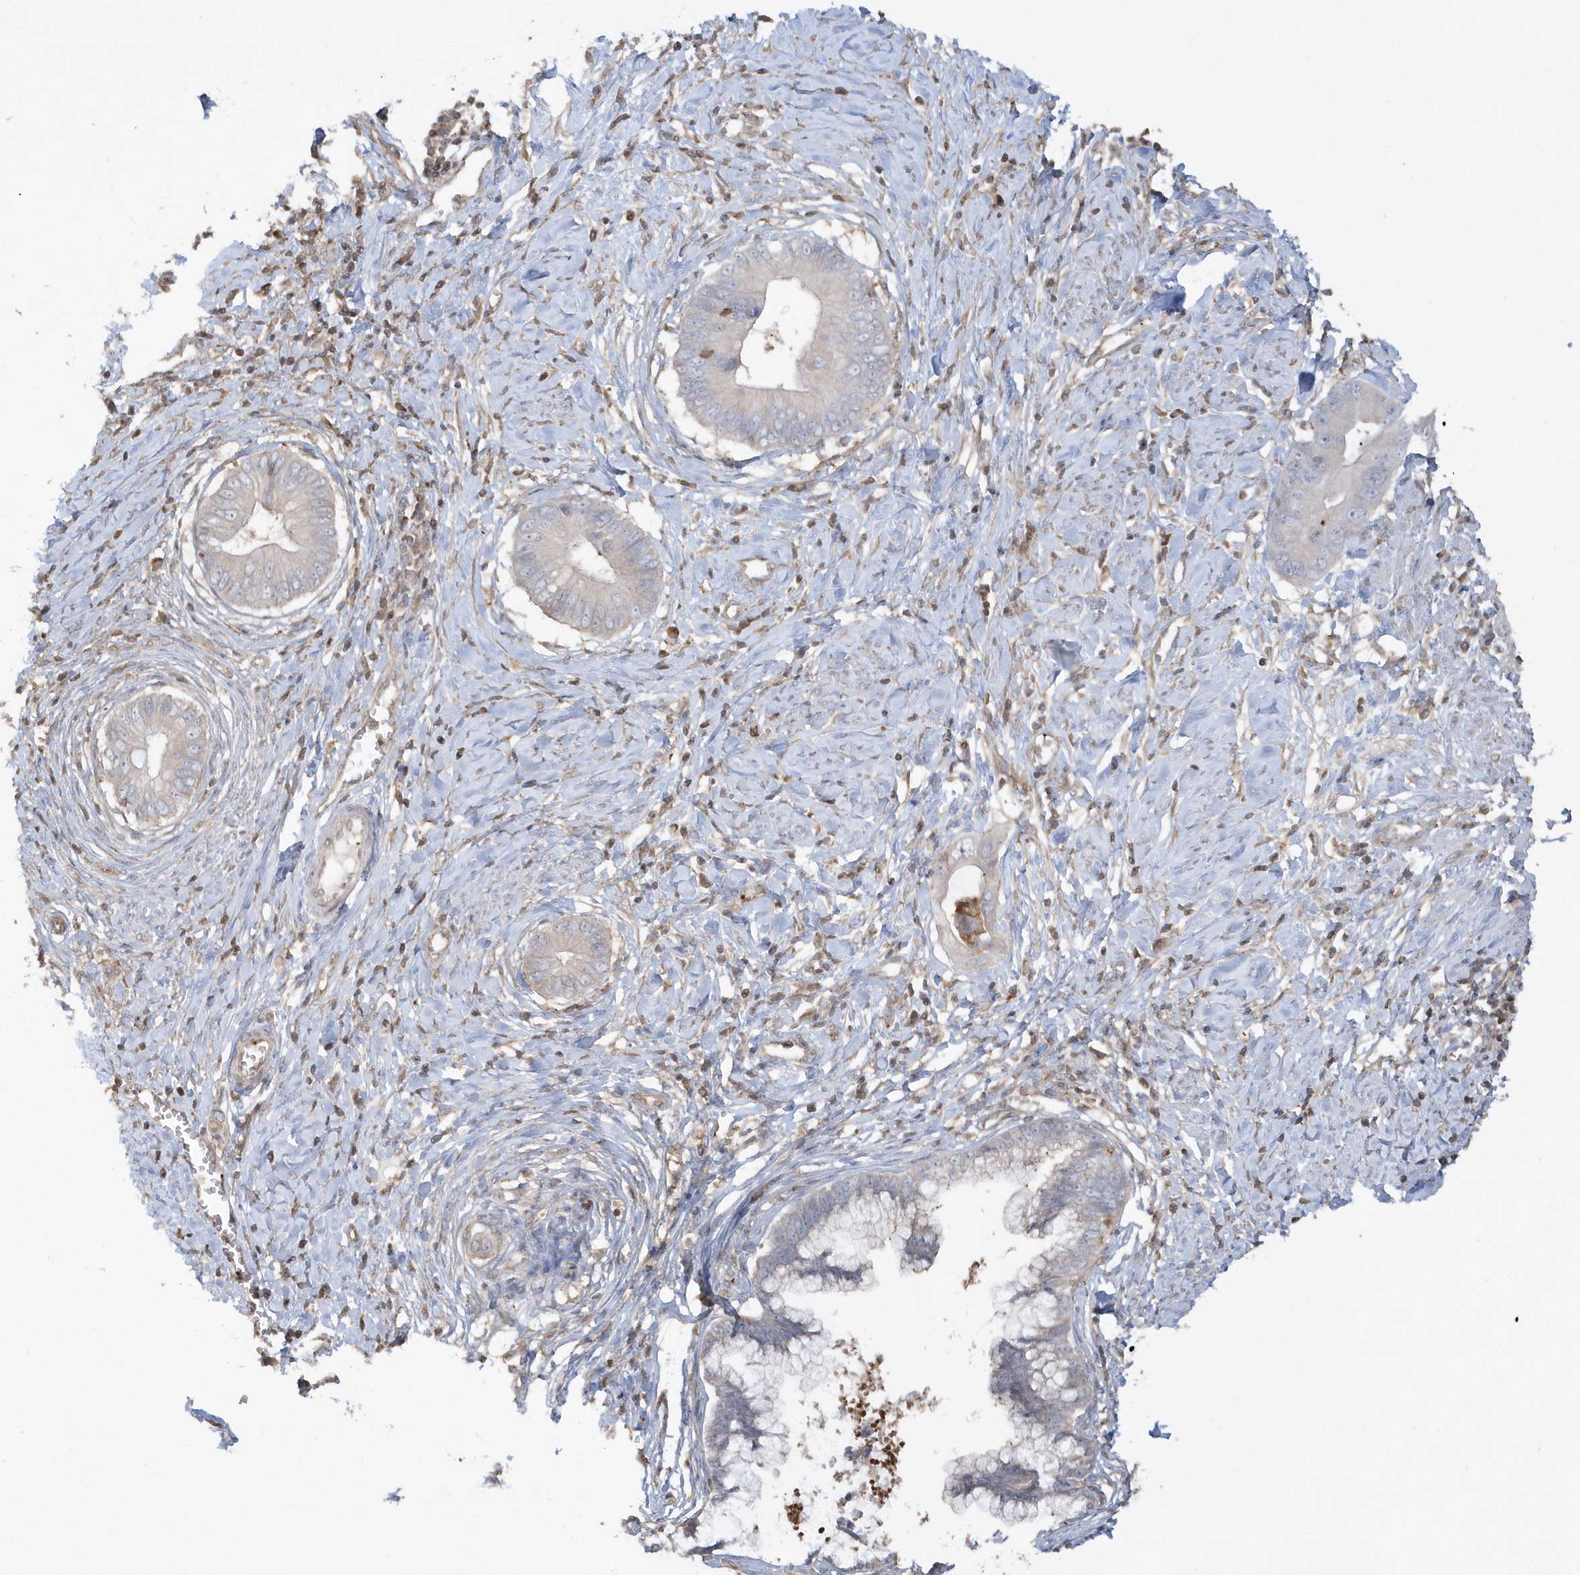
{"staining": {"intensity": "negative", "quantity": "none", "location": "none"}, "tissue": "cervical cancer", "cell_type": "Tumor cells", "image_type": "cancer", "snomed": [{"axis": "morphology", "description": "Adenocarcinoma, NOS"}, {"axis": "topography", "description": "Cervix"}], "caption": "Immunohistochemistry (IHC) image of human cervical cancer stained for a protein (brown), which demonstrates no staining in tumor cells.", "gene": "BSN", "patient": {"sex": "female", "age": 44}}